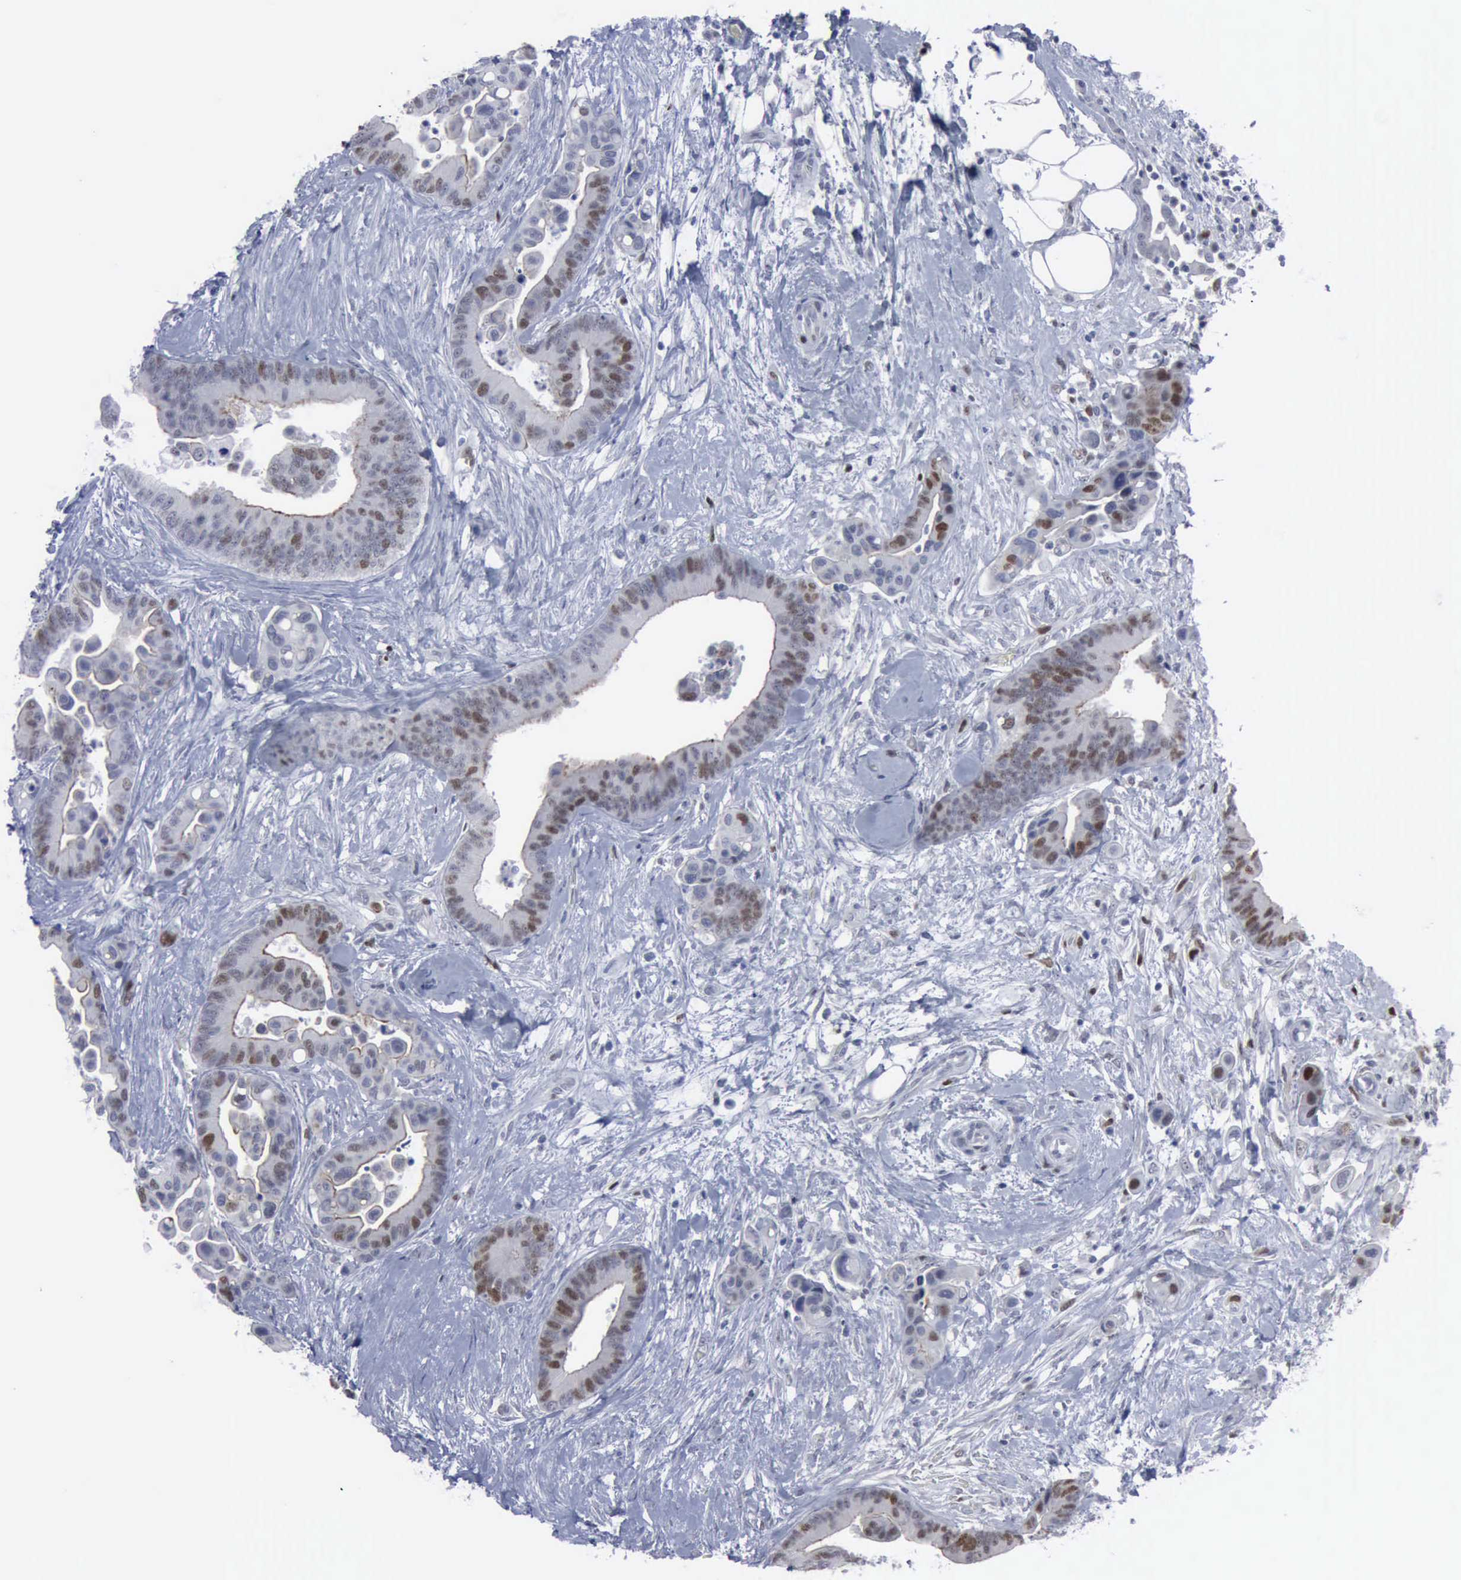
{"staining": {"intensity": "moderate", "quantity": "<25%", "location": "nuclear"}, "tissue": "colorectal cancer", "cell_type": "Tumor cells", "image_type": "cancer", "snomed": [{"axis": "morphology", "description": "Adenocarcinoma, NOS"}, {"axis": "topography", "description": "Colon"}], "caption": "Brown immunohistochemical staining in adenocarcinoma (colorectal) shows moderate nuclear staining in about <25% of tumor cells.", "gene": "MCM5", "patient": {"sex": "male", "age": 82}}